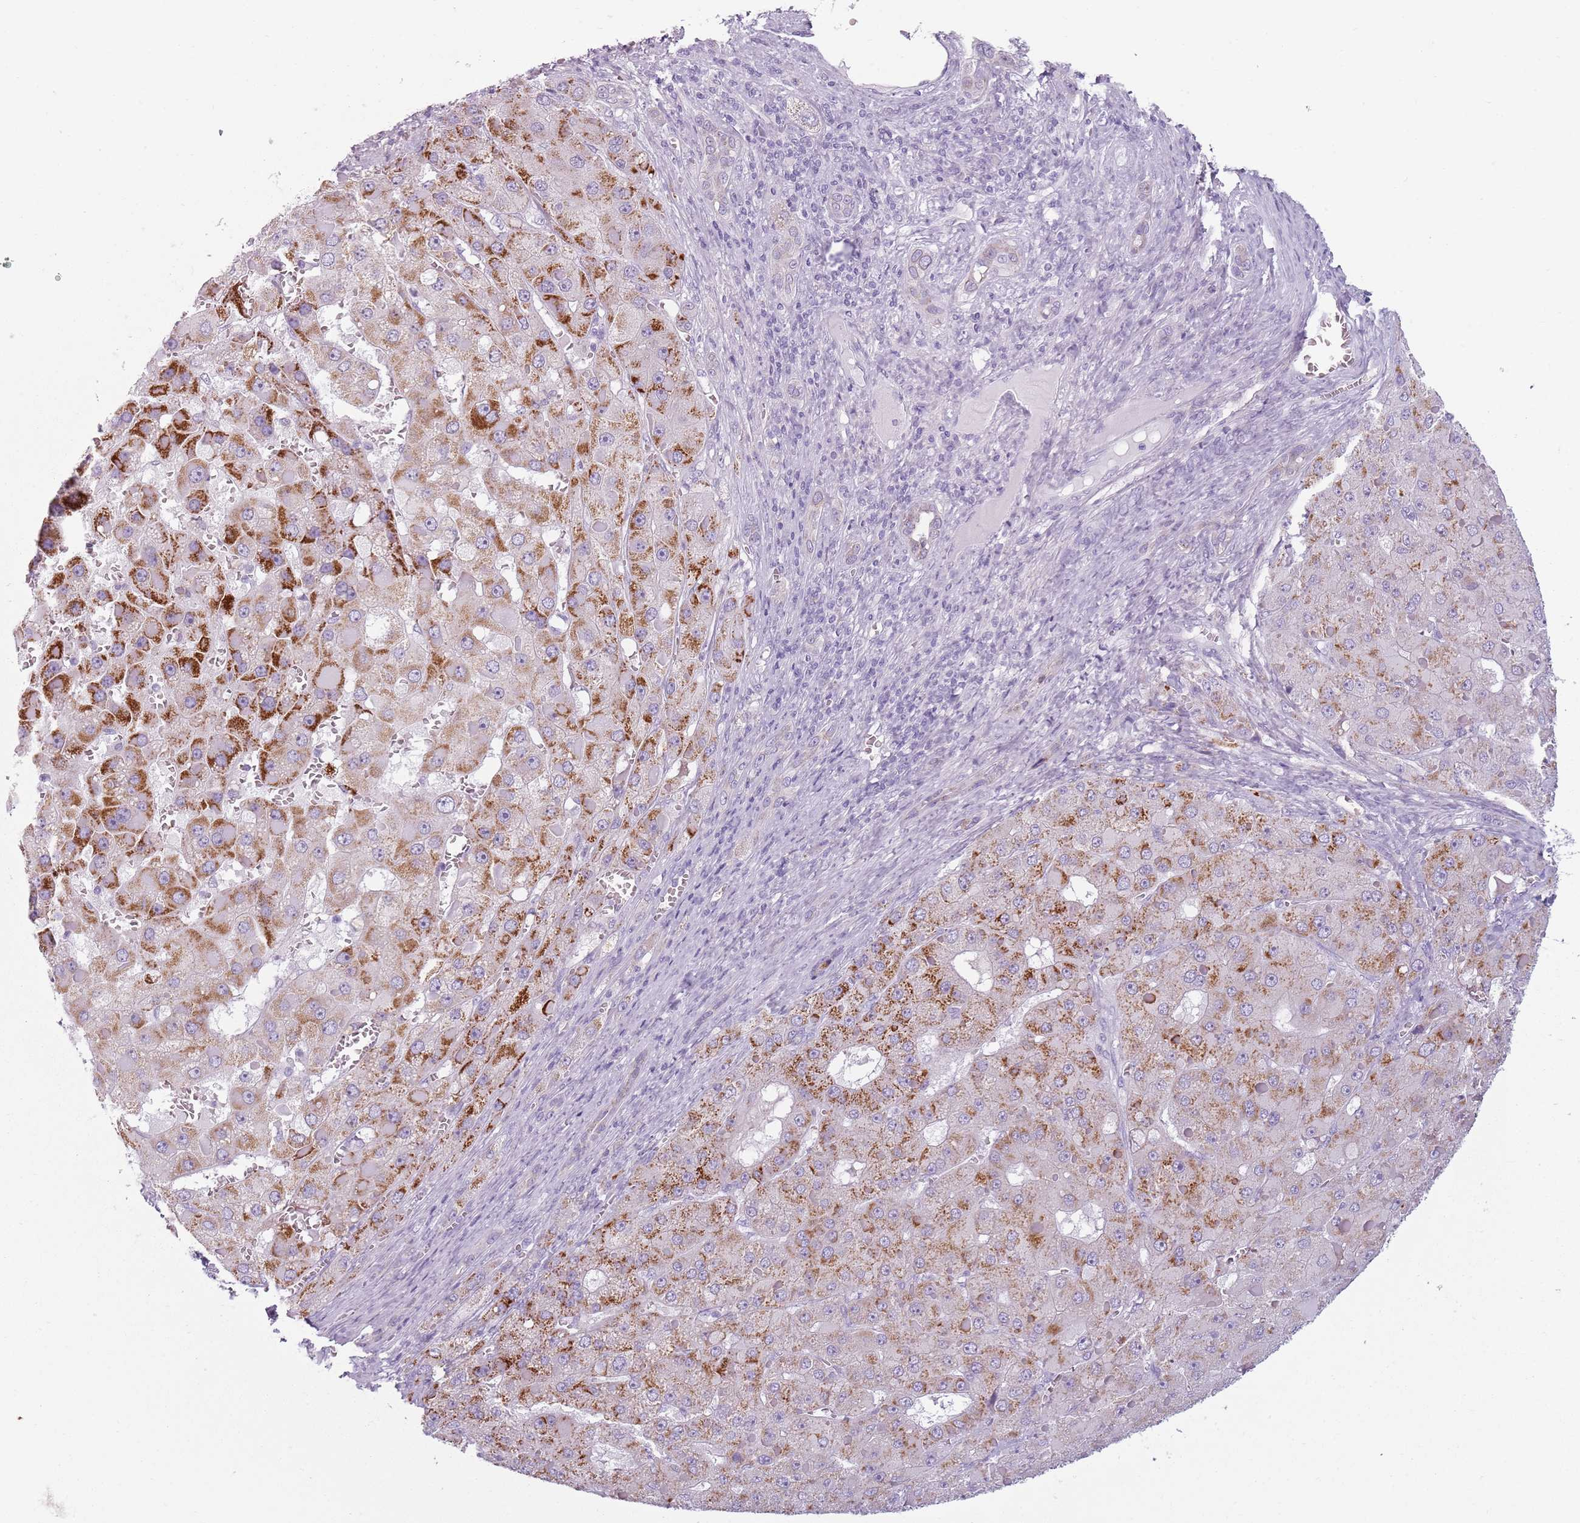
{"staining": {"intensity": "strong", "quantity": "25%-75%", "location": "cytoplasmic/membranous"}, "tissue": "liver cancer", "cell_type": "Tumor cells", "image_type": "cancer", "snomed": [{"axis": "morphology", "description": "Carcinoma, Hepatocellular, NOS"}, {"axis": "topography", "description": "Liver"}], "caption": "This image demonstrates immunohistochemistry staining of liver cancer (hepatocellular carcinoma), with high strong cytoplasmic/membranous expression in approximately 25%-75% of tumor cells.", "gene": "MEGF8", "patient": {"sex": "female", "age": 73}}